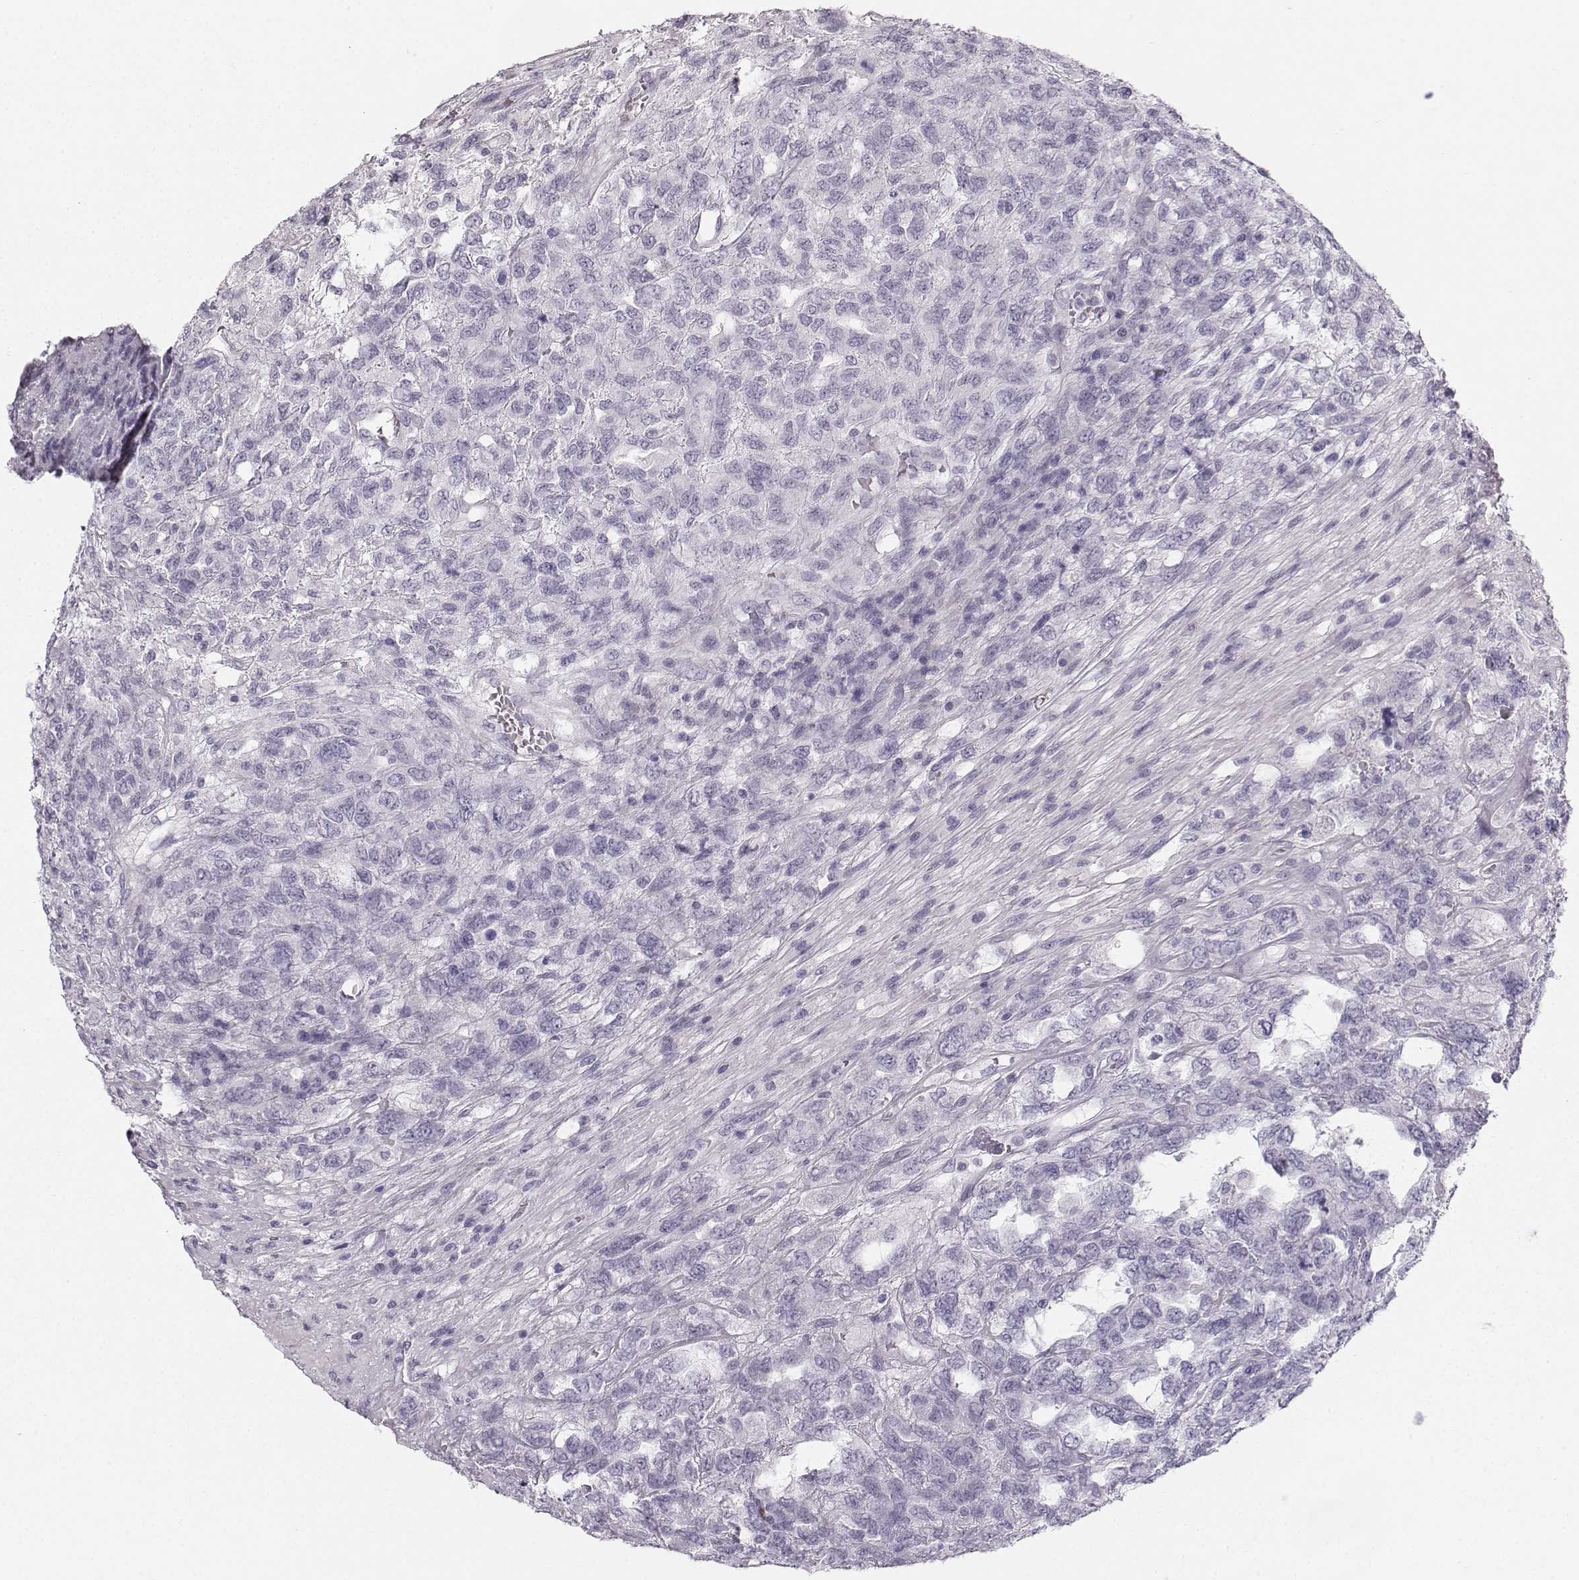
{"staining": {"intensity": "negative", "quantity": "none", "location": "none"}, "tissue": "testis cancer", "cell_type": "Tumor cells", "image_type": "cancer", "snomed": [{"axis": "morphology", "description": "Seminoma, NOS"}, {"axis": "topography", "description": "Testis"}], "caption": "A histopathology image of seminoma (testis) stained for a protein exhibits no brown staining in tumor cells. (DAB immunohistochemistry (IHC), high magnification).", "gene": "CASR", "patient": {"sex": "male", "age": 52}}